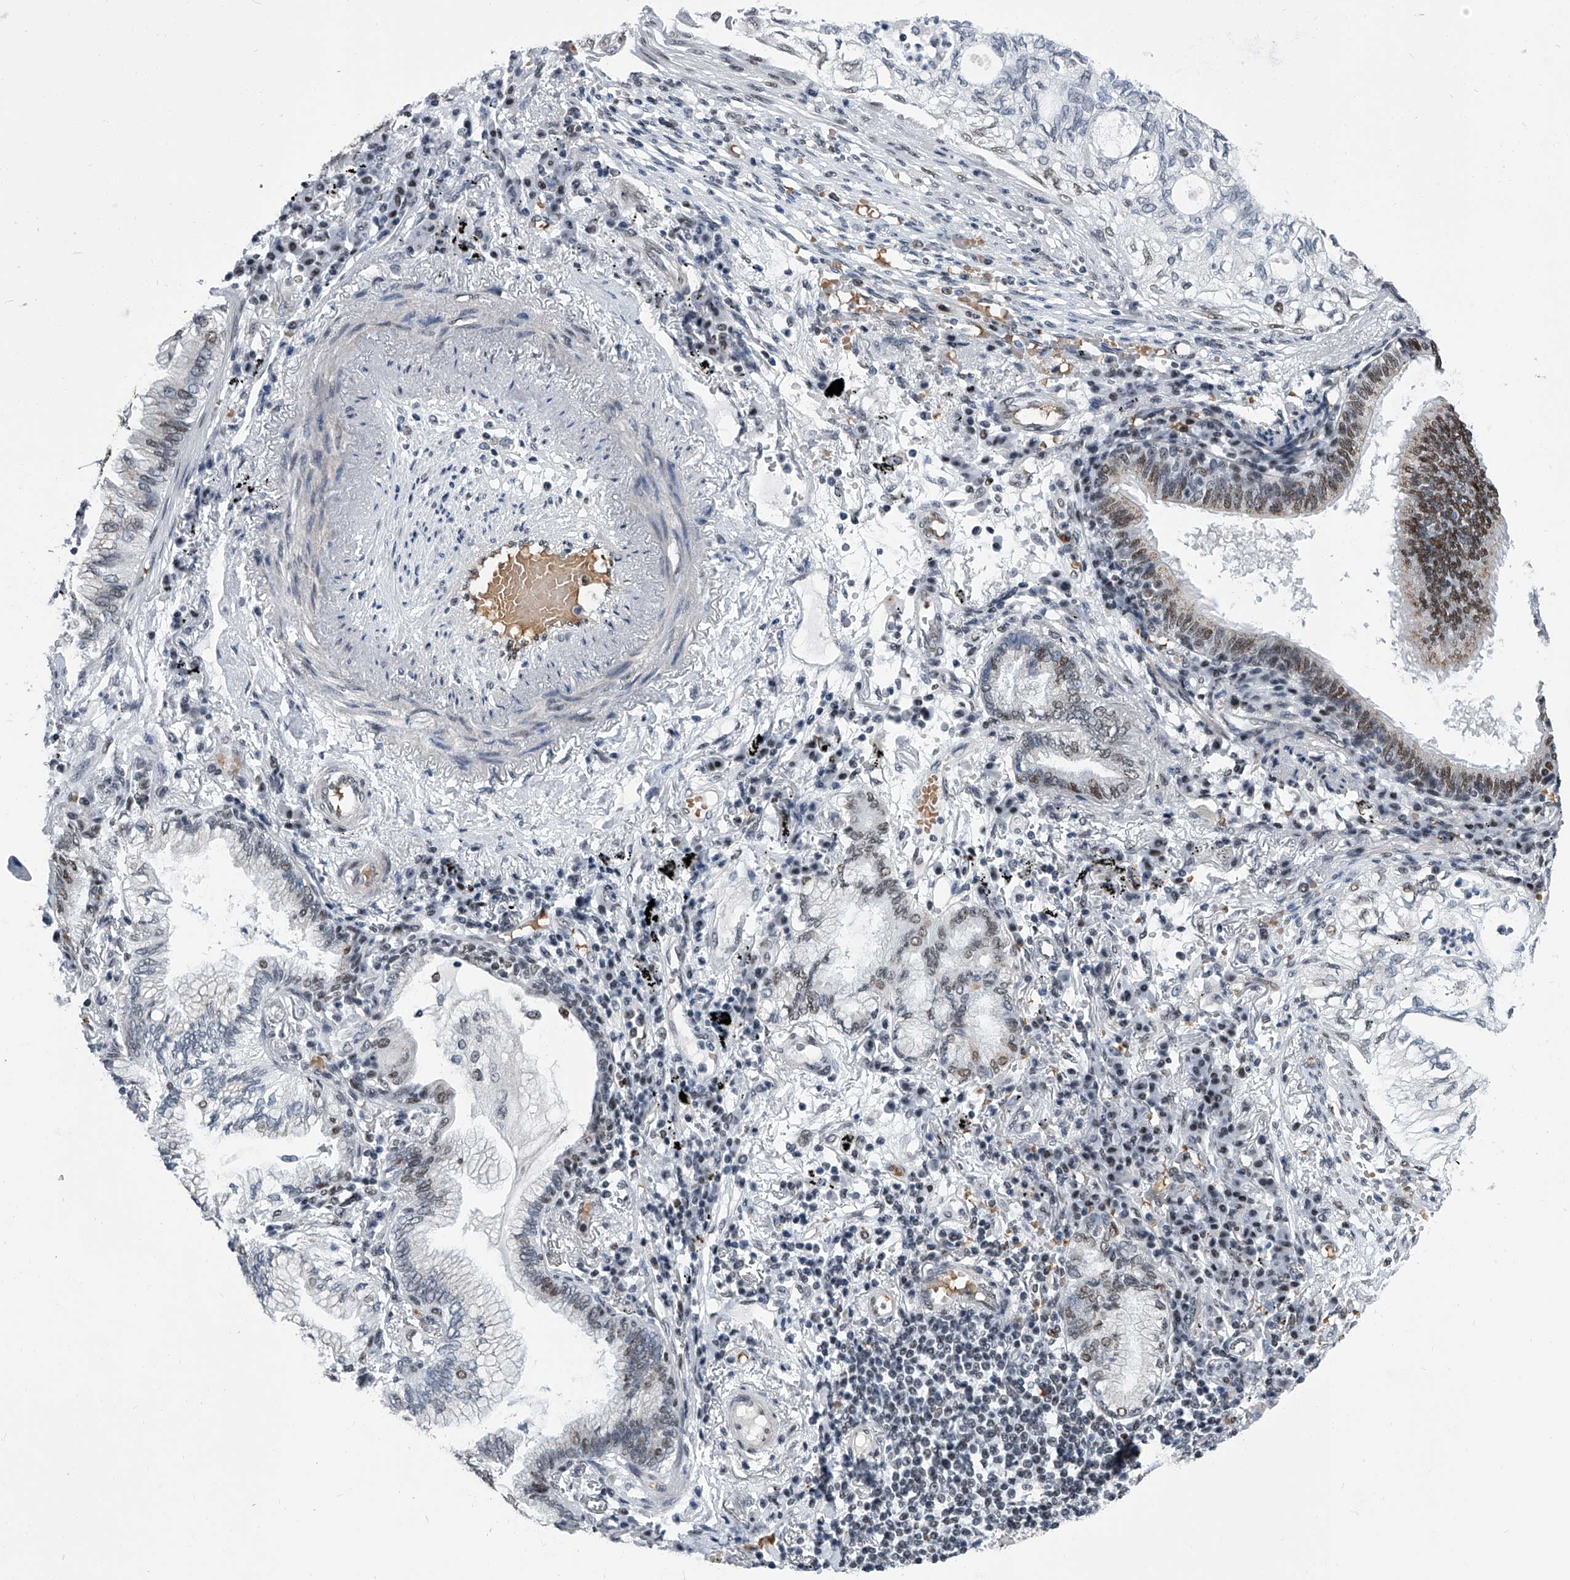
{"staining": {"intensity": "weak", "quantity": "<25%", "location": "nuclear"}, "tissue": "lung cancer", "cell_type": "Tumor cells", "image_type": "cancer", "snomed": [{"axis": "morphology", "description": "Adenocarcinoma, NOS"}, {"axis": "topography", "description": "Lung"}], "caption": "An immunohistochemistry (IHC) histopathology image of lung cancer is shown. There is no staining in tumor cells of lung cancer.", "gene": "SIM2", "patient": {"sex": "female", "age": 70}}